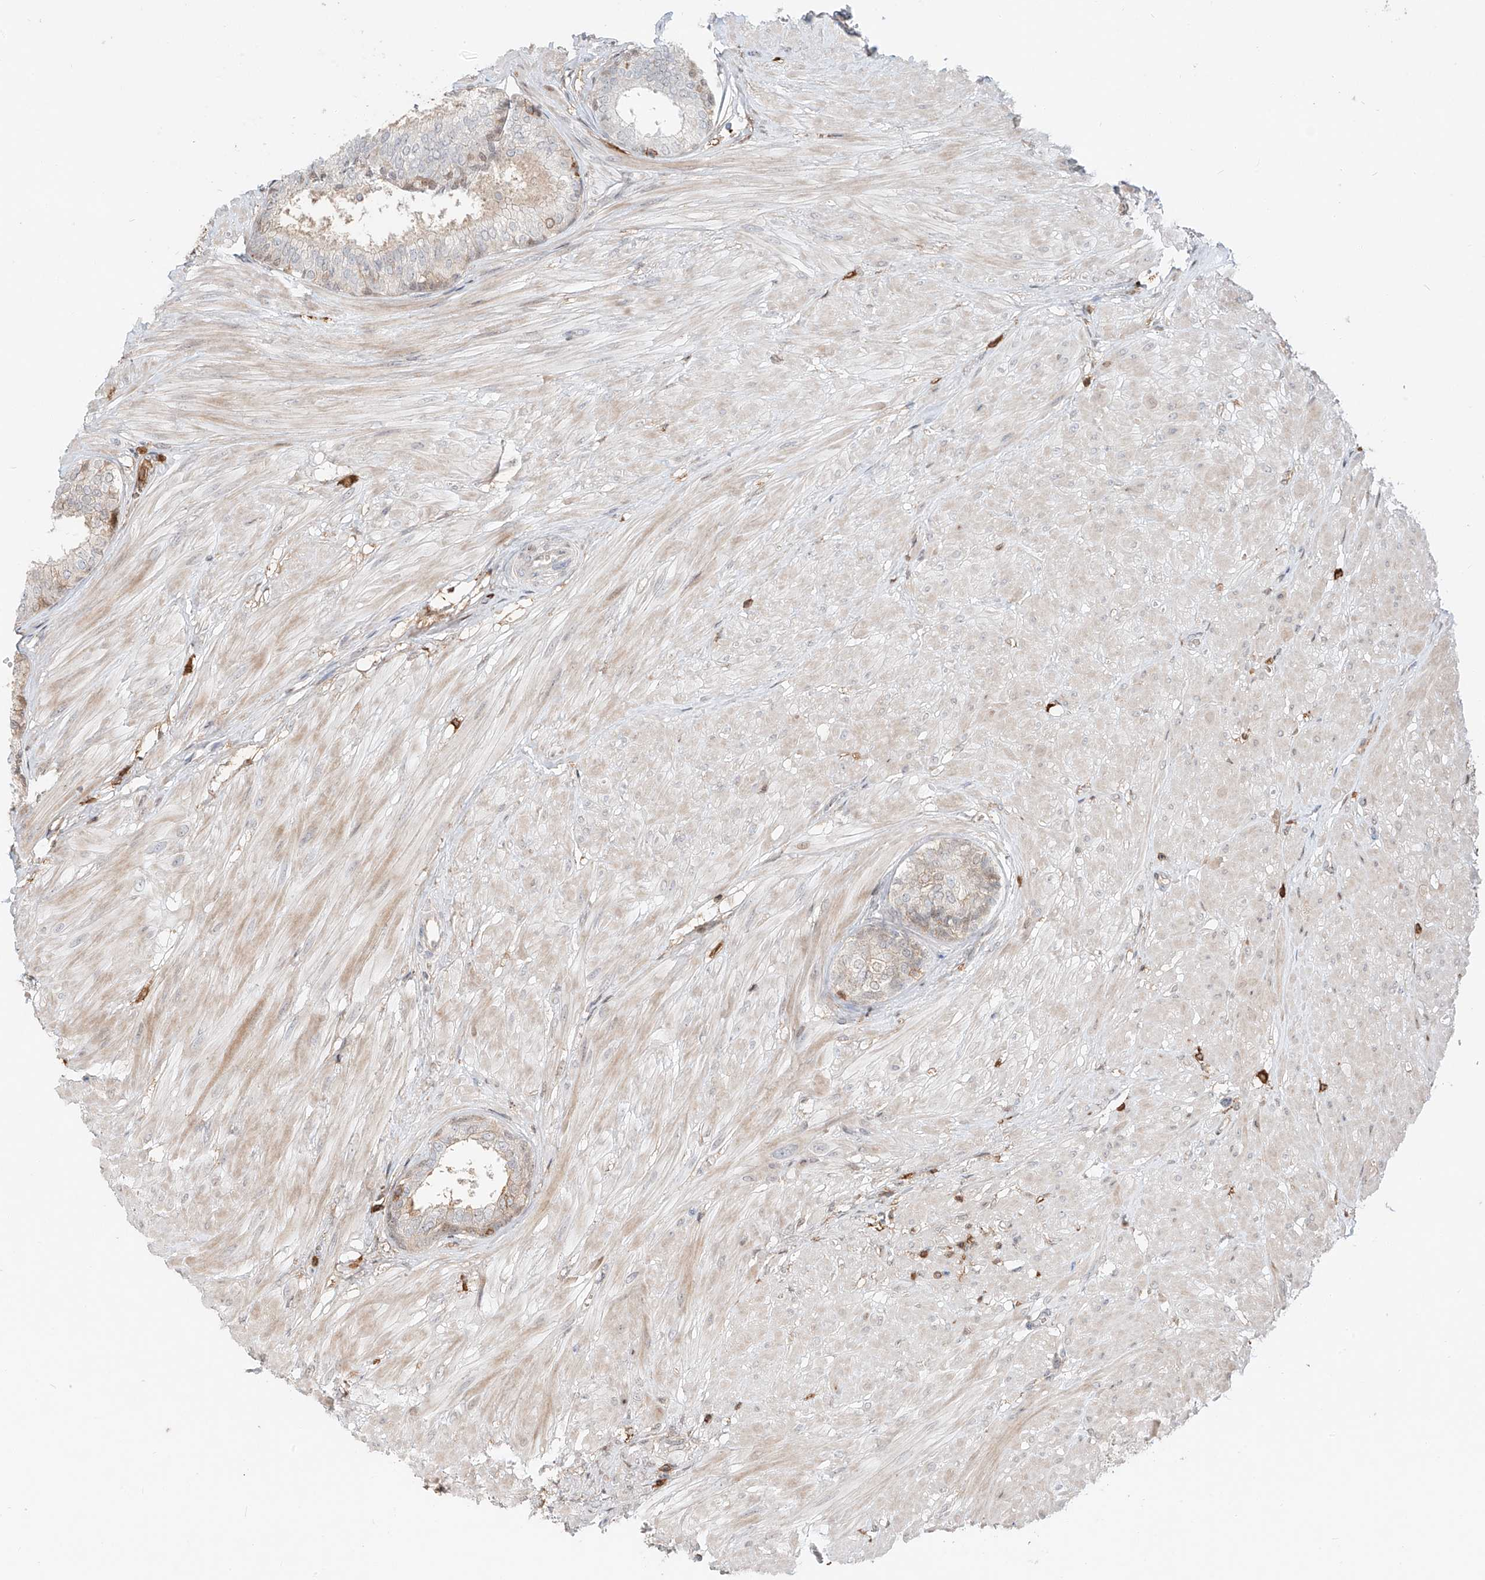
{"staining": {"intensity": "moderate", "quantity": ">75%", "location": "cytoplasmic/membranous"}, "tissue": "prostate", "cell_type": "Glandular cells", "image_type": "normal", "snomed": [{"axis": "morphology", "description": "Normal tissue, NOS"}, {"axis": "topography", "description": "Prostate"}], "caption": "About >75% of glandular cells in benign human prostate display moderate cytoplasmic/membranous protein expression as visualized by brown immunohistochemical staining.", "gene": "CEP162", "patient": {"sex": "male", "age": 48}}